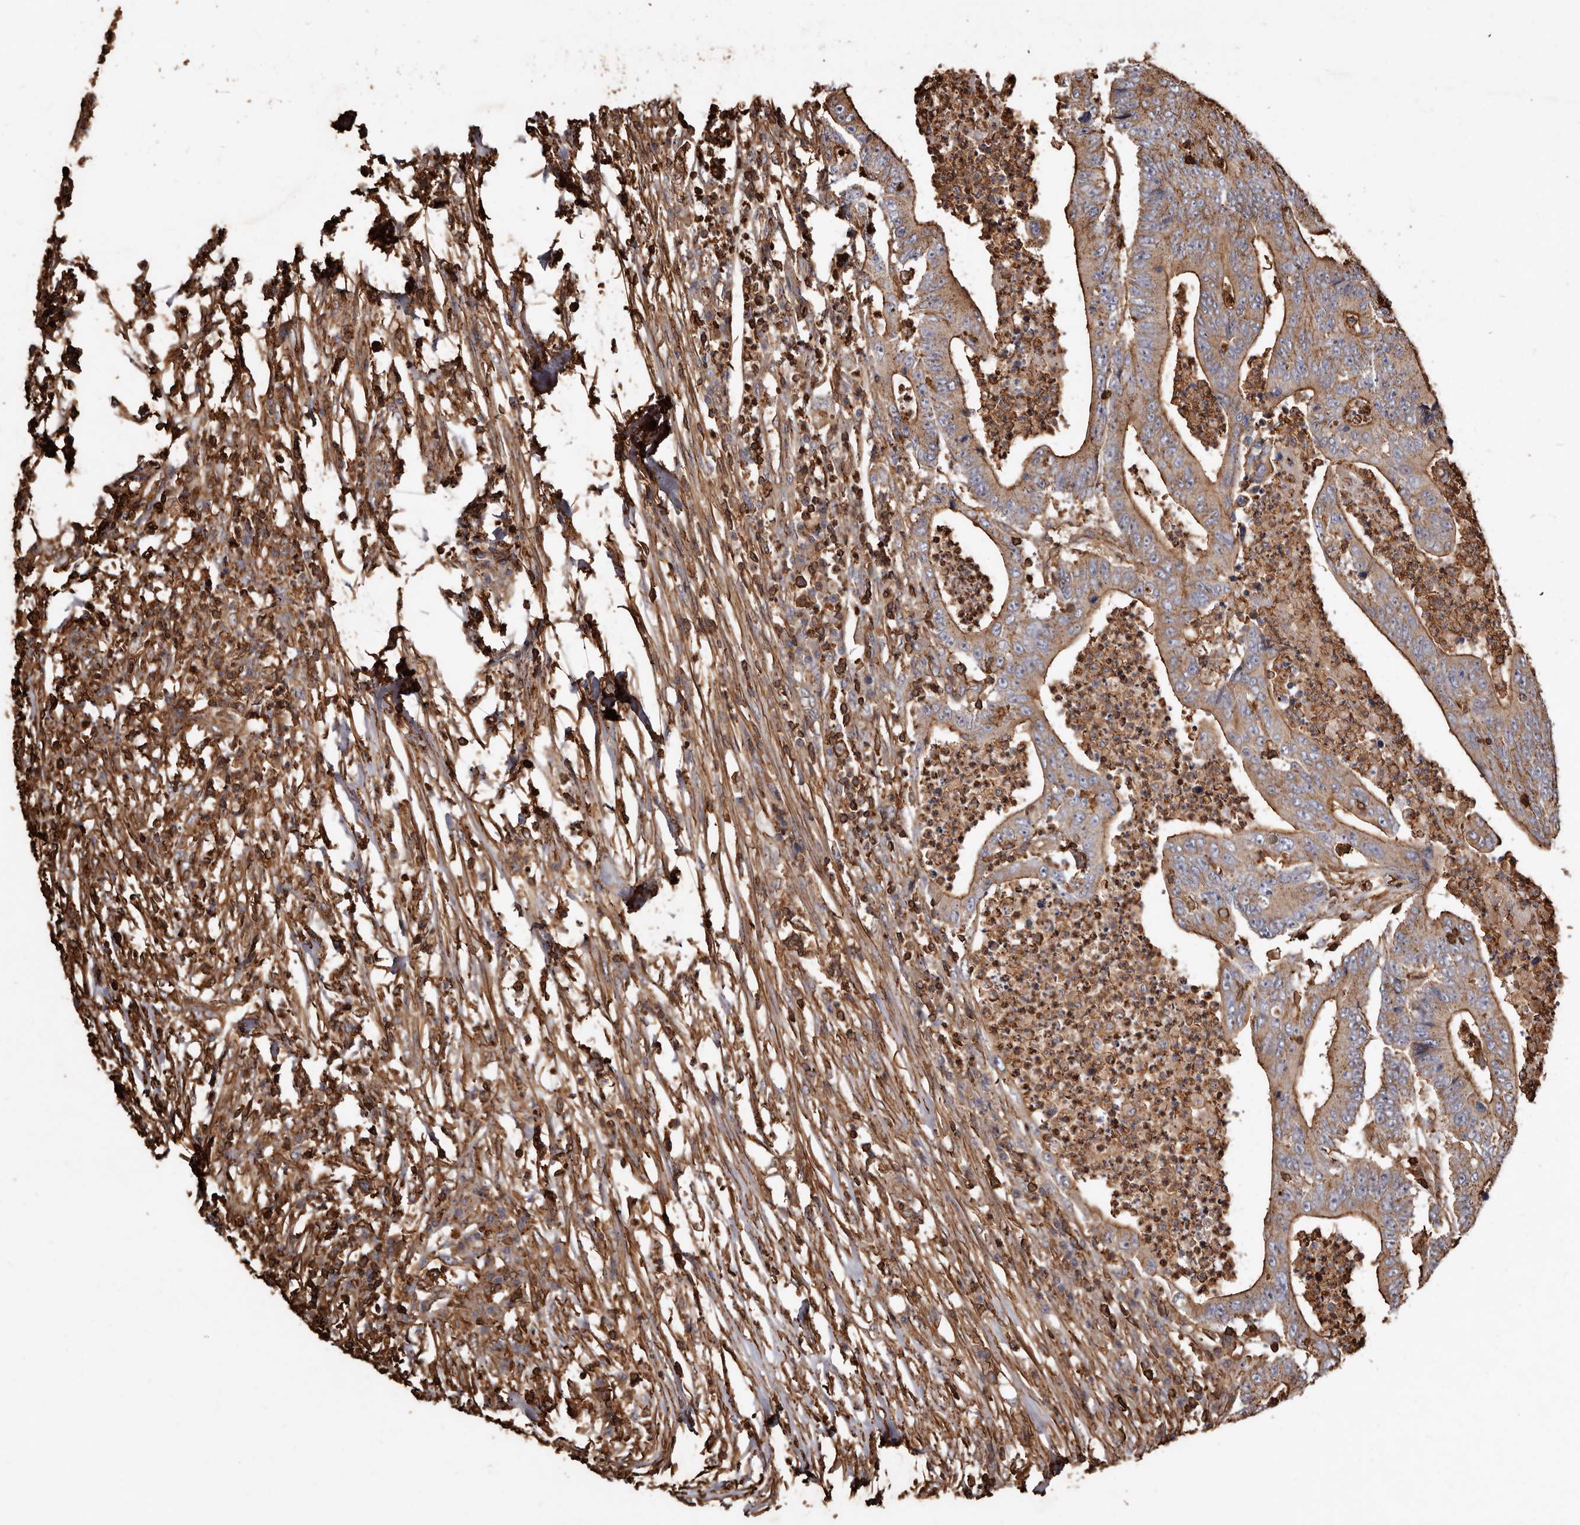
{"staining": {"intensity": "moderate", "quantity": ">75%", "location": "cytoplasmic/membranous"}, "tissue": "colorectal cancer", "cell_type": "Tumor cells", "image_type": "cancer", "snomed": [{"axis": "morphology", "description": "Adenocarcinoma, NOS"}, {"axis": "topography", "description": "Colon"}], "caption": "A brown stain shows moderate cytoplasmic/membranous expression of a protein in human adenocarcinoma (colorectal) tumor cells. Immunohistochemistry (ihc) stains the protein in brown and the nuclei are stained blue.", "gene": "COQ8B", "patient": {"sex": "male", "age": 83}}